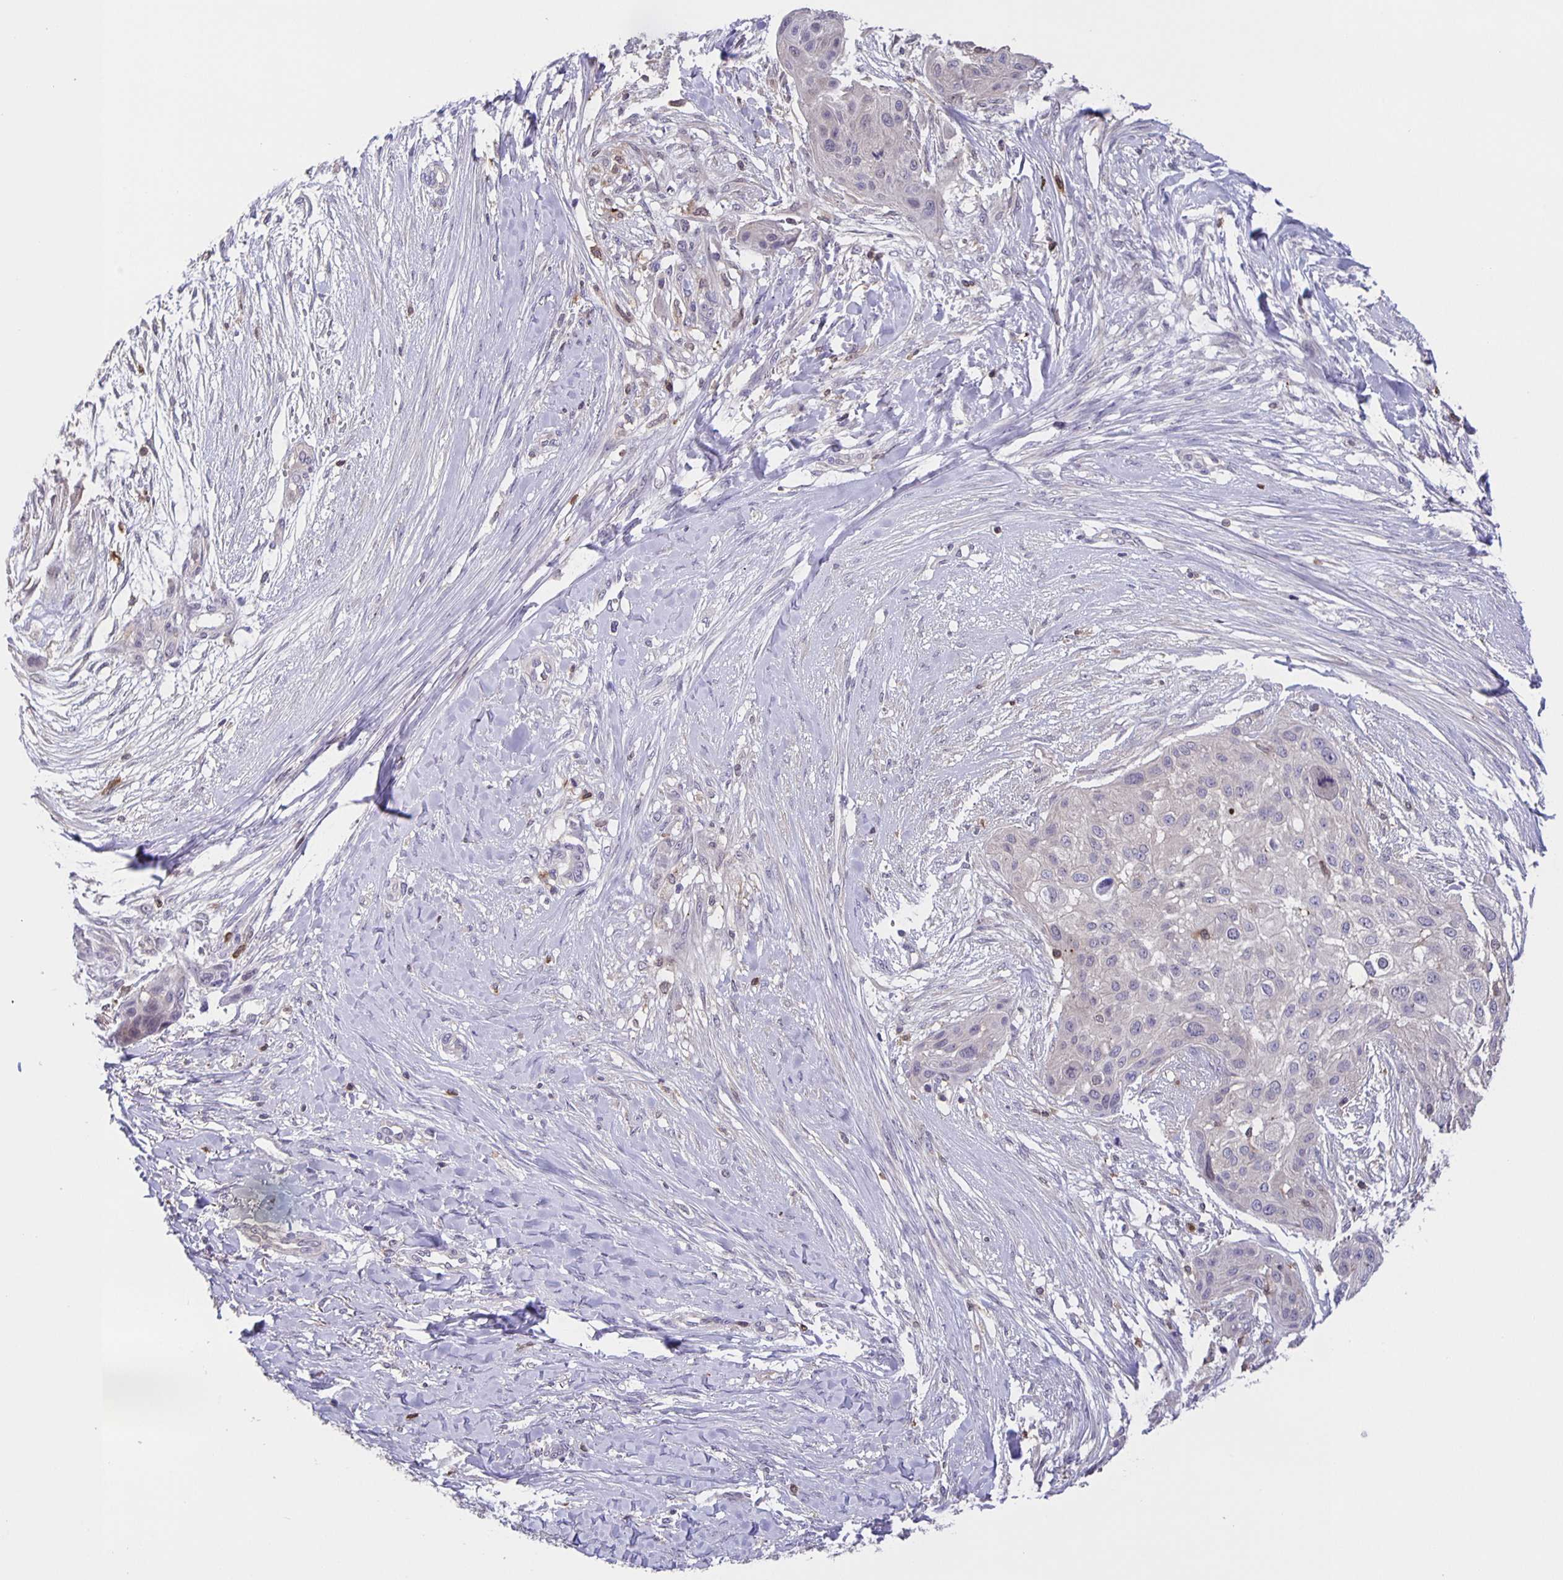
{"staining": {"intensity": "negative", "quantity": "none", "location": "none"}, "tissue": "skin cancer", "cell_type": "Tumor cells", "image_type": "cancer", "snomed": [{"axis": "morphology", "description": "Squamous cell carcinoma, NOS"}, {"axis": "topography", "description": "Skin"}], "caption": "Image shows no significant protein expression in tumor cells of squamous cell carcinoma (skin).", "gene": "MARCHF6", "patient": {"sex": "female", "age": 87}}